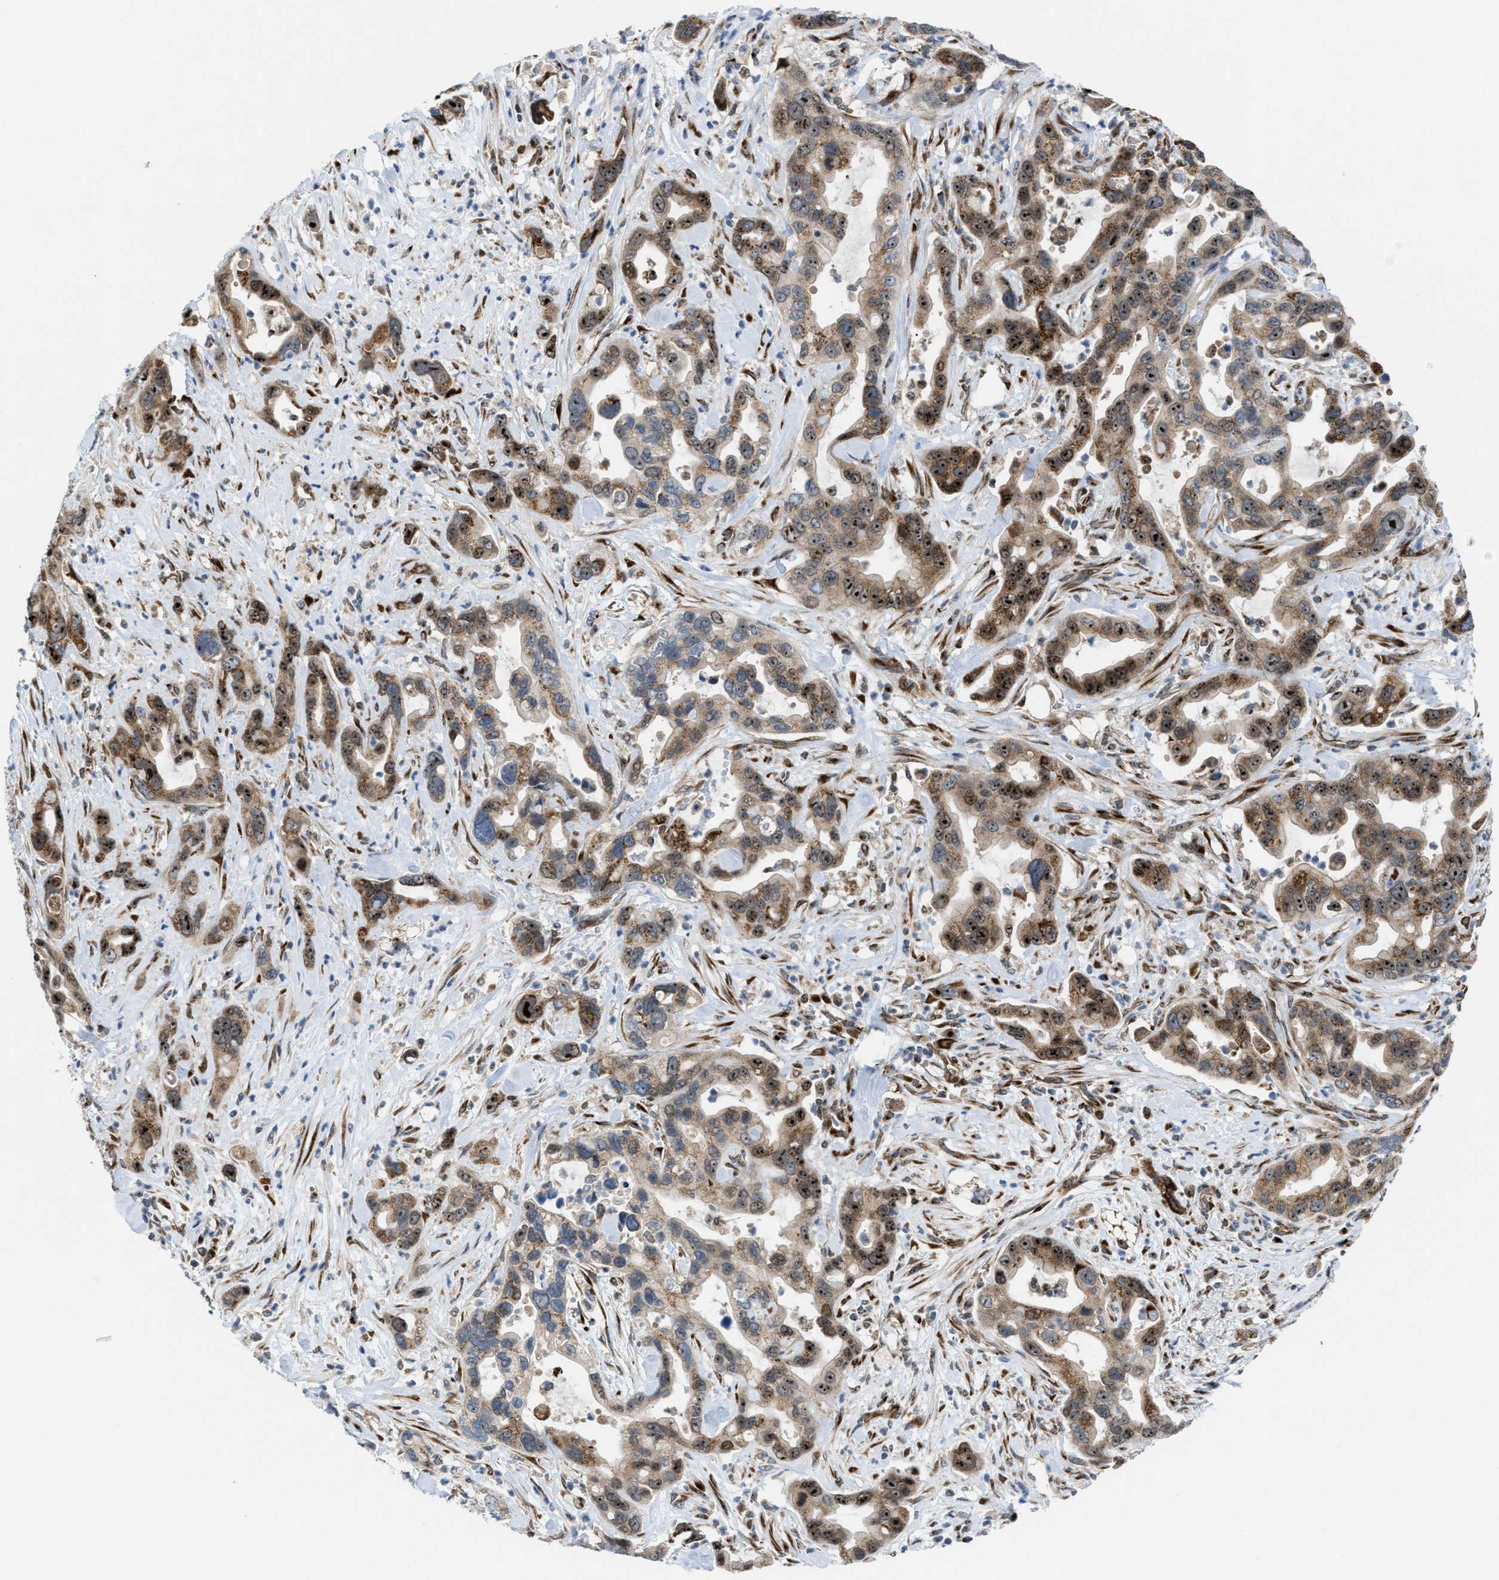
{"staining": {"intensity": "moderate", "quantity": ">75%", "location": "cytoplasmic/membranous,nuclear"}, "tissue": "pancreatic cancer", "cell_type": "Tumor cells", "image_type": "cancer", "snomed": [{"axis": "morphology", "description": "Adenocarcinoma, NOS"}, {"axis": "topography", "description": "Pancreas"}], "caption": "Human adenocarcinoma (pancreatic) stained with a brown dye shows moderate cytoplasmic/membranous and nuclear positive staining in approximately >75% of tumor cells.", "gene": "SLC38A10", "patient": {"sex": "female", "age": 70}}